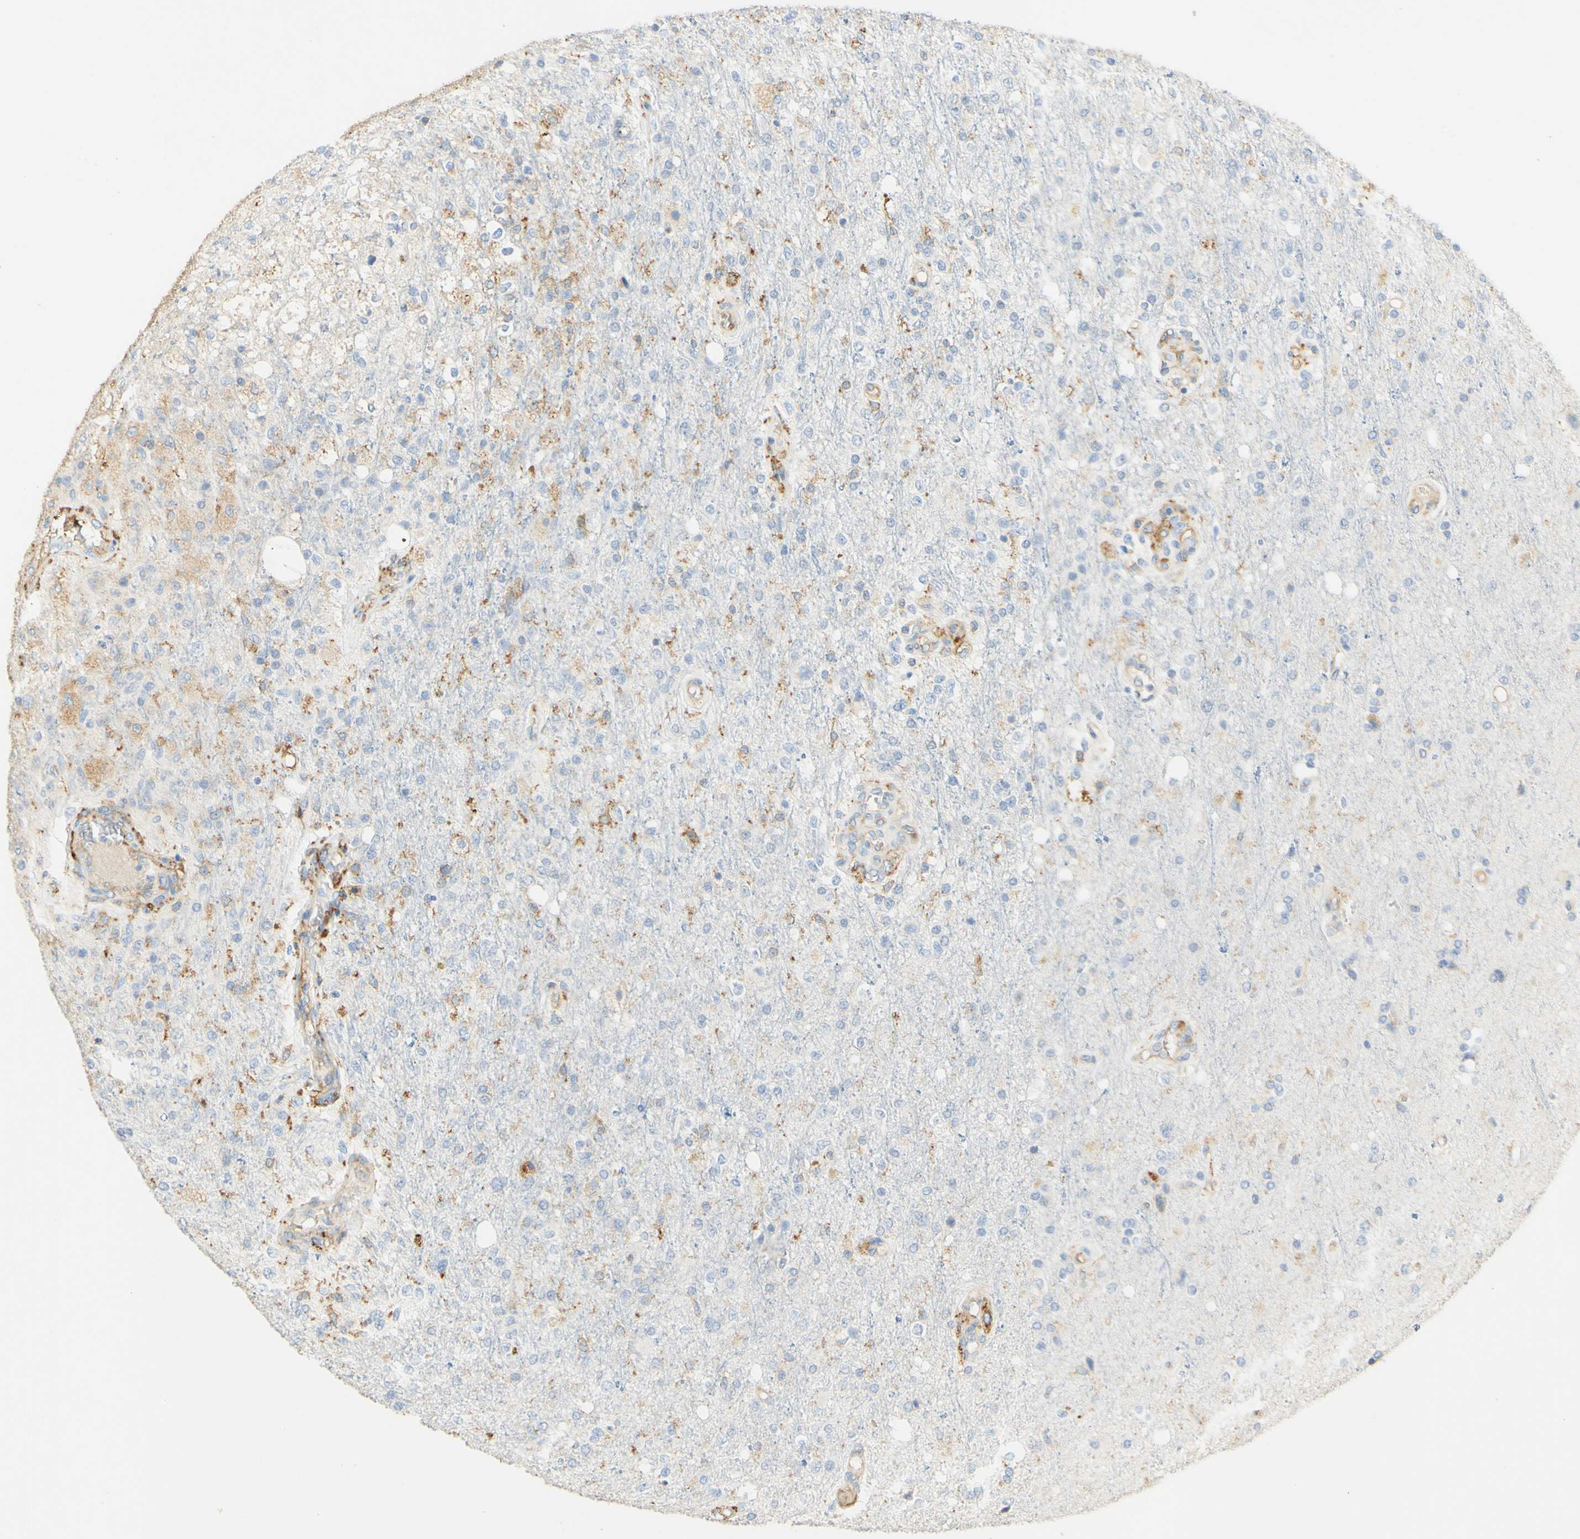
{"staining": {"intensity": "weak", "quantity": "25%-75%", "location": "cytoplasmic/membranous"}, "tissue": "glioma", "cell_type": "Tumor cells", "image_type": "cancer", "snomed": [{"axis": "morphology", "description": "Normal tissue, NOS"}, {"axis": "morphology", "description": "Glioma, malignant, High grade"}, {"axis": "topography", "description": "Cerebral cortex"}], "caption": "Glioma stained for a protein displays weak cytoplasmic/membranous positivity in tumor cells. The staining was performed using DAB to visualize the protein expression in brown, while the nuclei were stained in blue with hematoxylin (Magnification: 20x).", "gene": "FCGRT", "patient": {"sex": "male", "age": 77}}